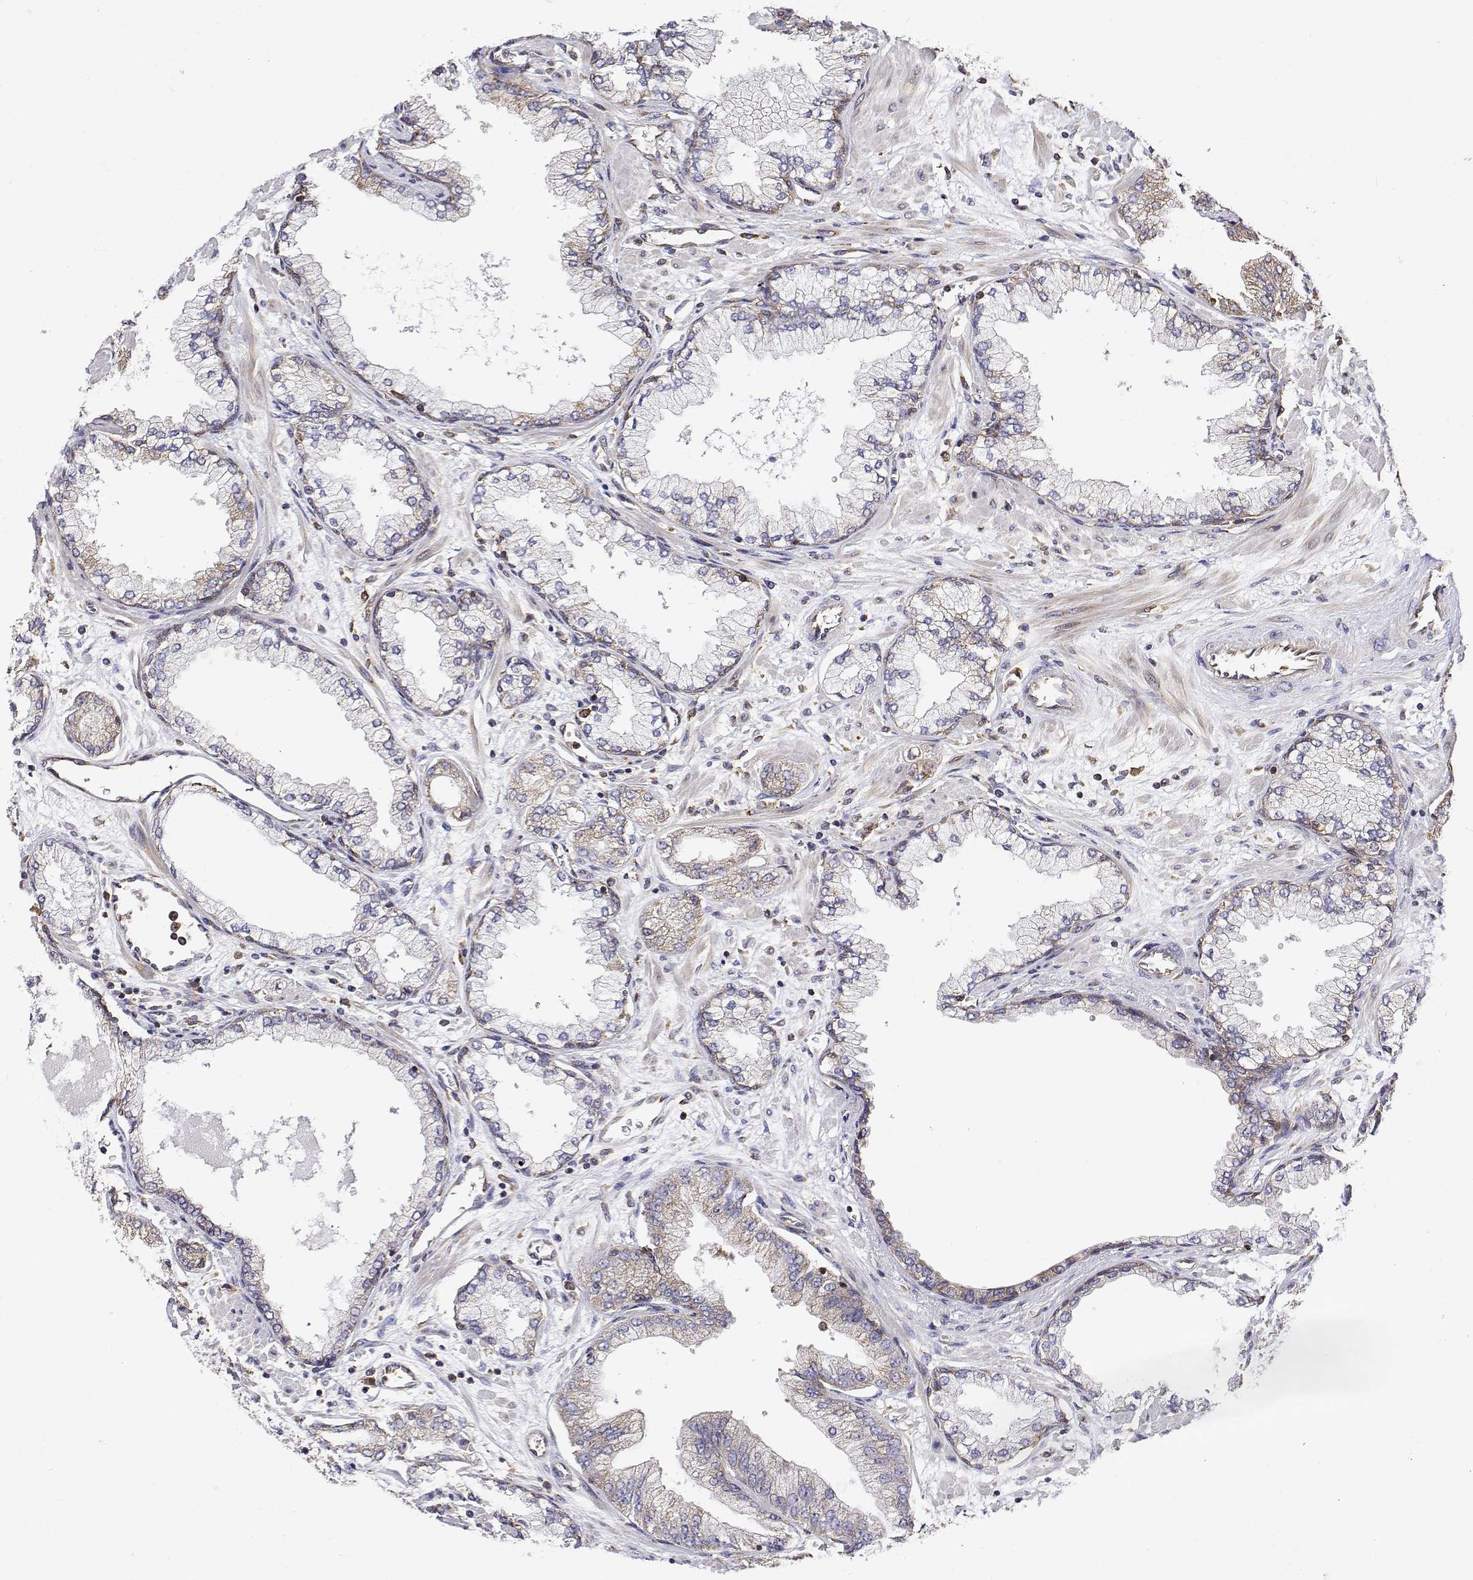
{"staining": {"intensity": "moderate", "quantity": "25%-75%", "location": "cytoplasmic/membranous"}, "tissue": "prostate cancer", "cell_type": "Tumor cells", "image_type": "cancer", "snomed": [{"axis": "morphology", "description": "Adenocarcinoma, Low grade"}, {"axis": "topography", "description": "Prostate"}], "caption": "An IHC histopathology image of neoplastic tissue is shown. Protein staining in brown labels moderate cytoplasmic/membranous positivity in prostate adenocarcinoma (low-grade) within tumor cells.", "gene": "EEF1G", "patient": {"sex": "male", "age": 55}}